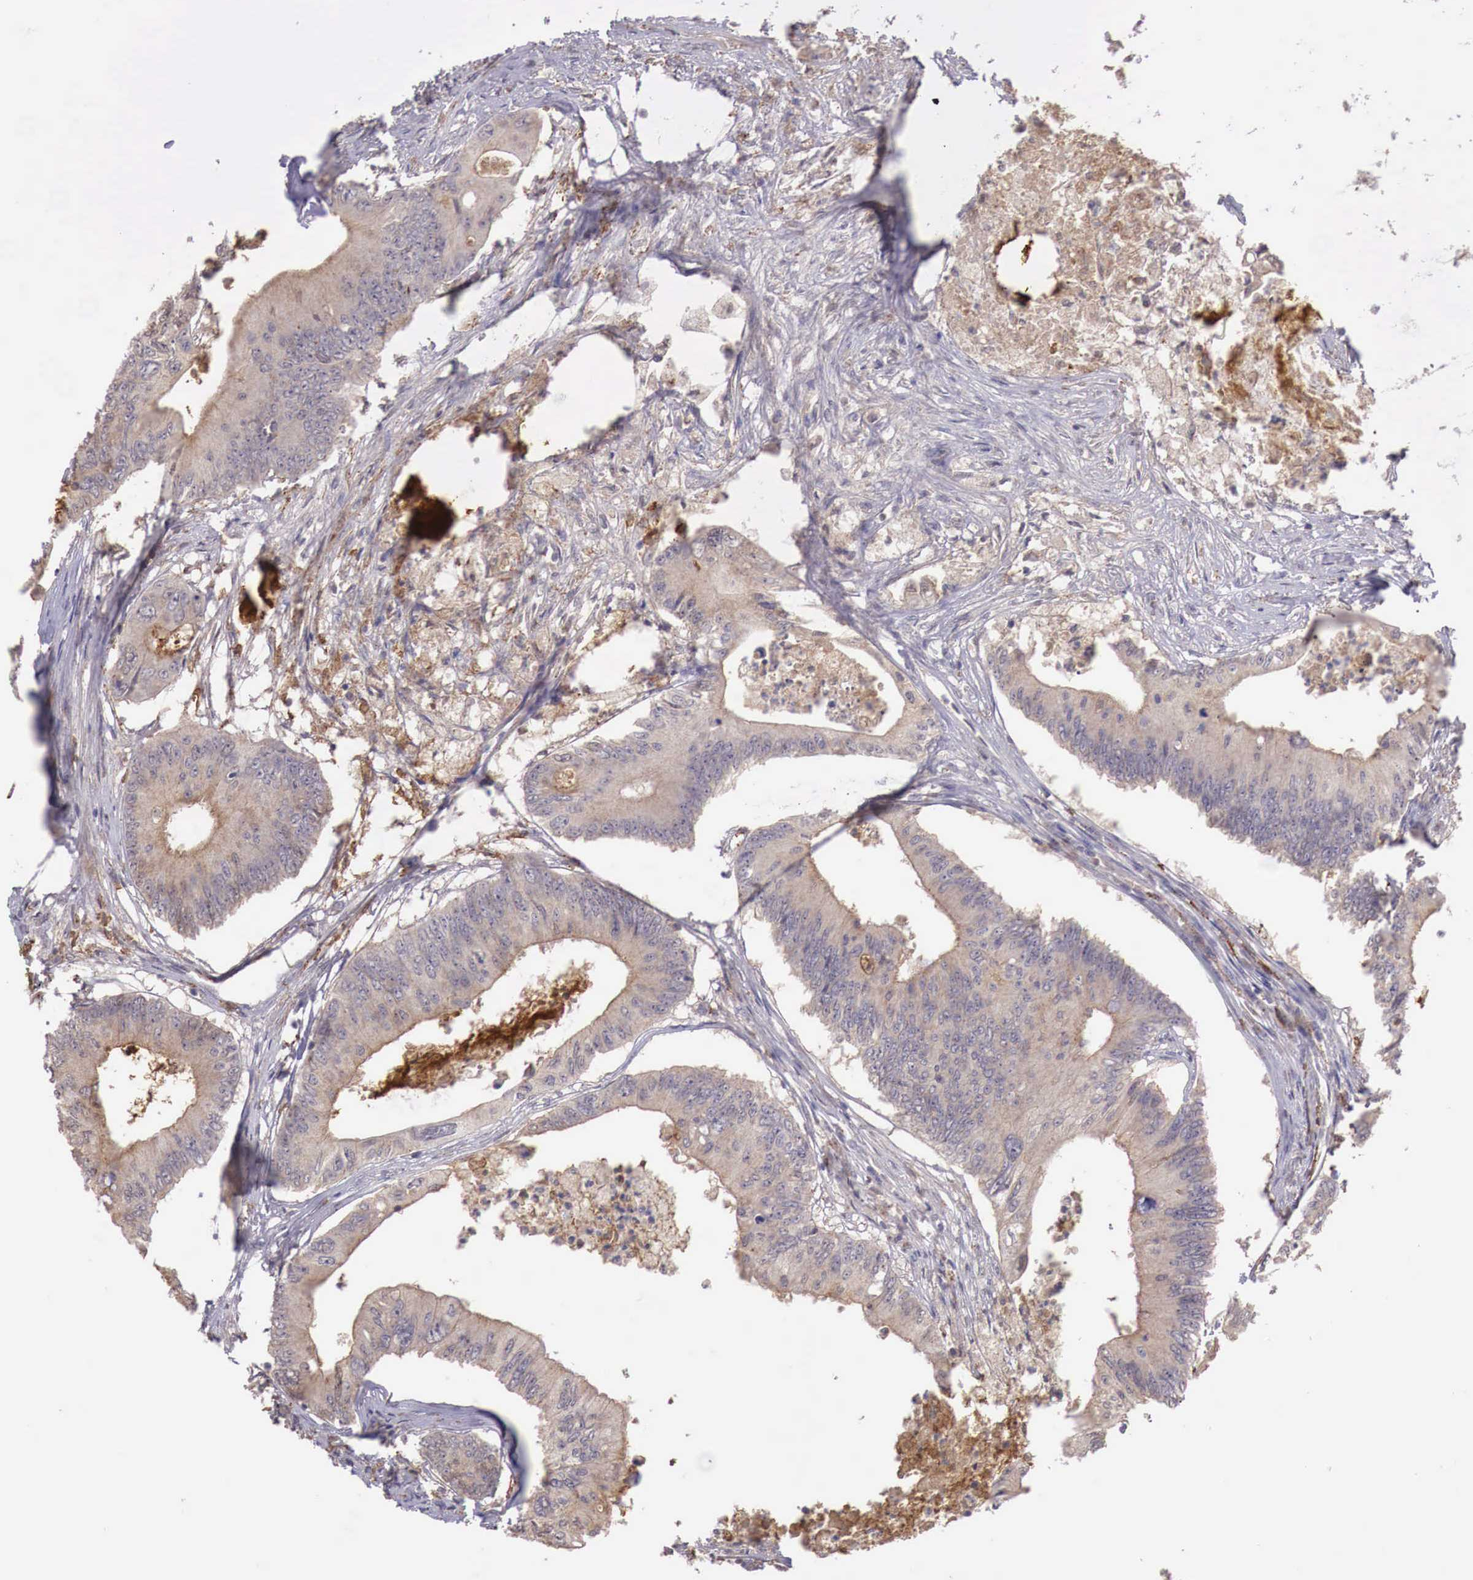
{"staining": {"intensity": "weak", "quantity": "25%-75%", "location": "cytoplasmic/membranous"}, "tissue": "colorectal cancer", "cell_type": "Tumor cells", "image_type": "cancer", "snomed": [{"axis": "morphology", "description": "Adenocarcinoma, NOS"}, {"axis": "topography", "description": "Colon"}], "caption": "Colorectal cancer (adenocarcinoma) tissue demonstrates weak cytoplasmic/membranous positivity in approximately 25%-75% of tumor cells", "gene": "CHRDL1", "patient": {"sex": "male", "age": 65}}